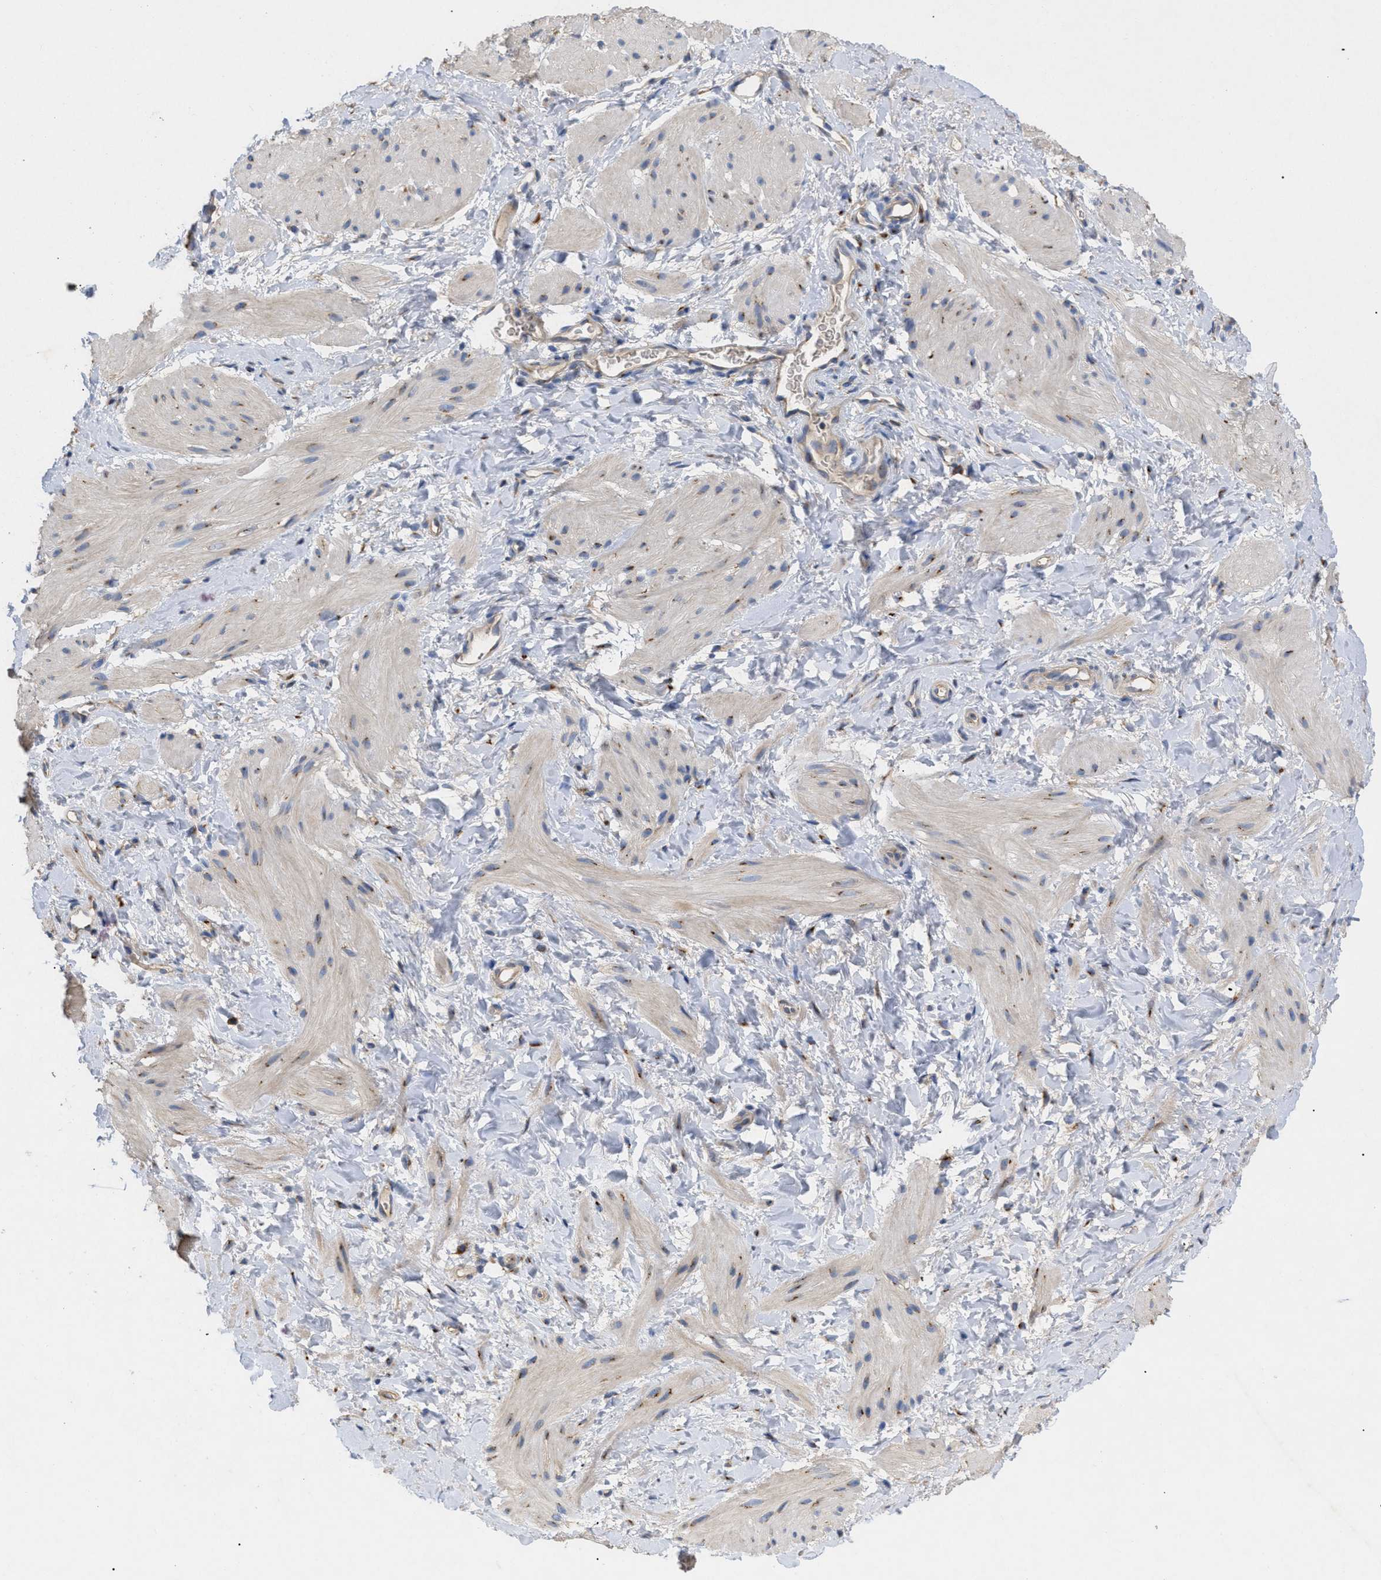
{"staining": {"intensity": "weak", "quantity": "25%-75%", "location": "cytoplasmic/membranous"}, "tissue": "smooth muscle", "cell_type": "Smooth muscle cells", "image_type": "normal", "snomed": [{"axis": "morphology", "description": "Normal tissue, NOS"}, {"axis": "topography", "description": "Smooth muscle"}], "caption": "Protein expression analysis of benign human smooth muscle reveals weak cytoplasmic/membranous staining in approximately 25%-75% of smooth muscle cells. (IHC, brightfield microscopy, high magnification).", "gene": "SLC50A1", "patient": {"sex": "male", "age": 16}}